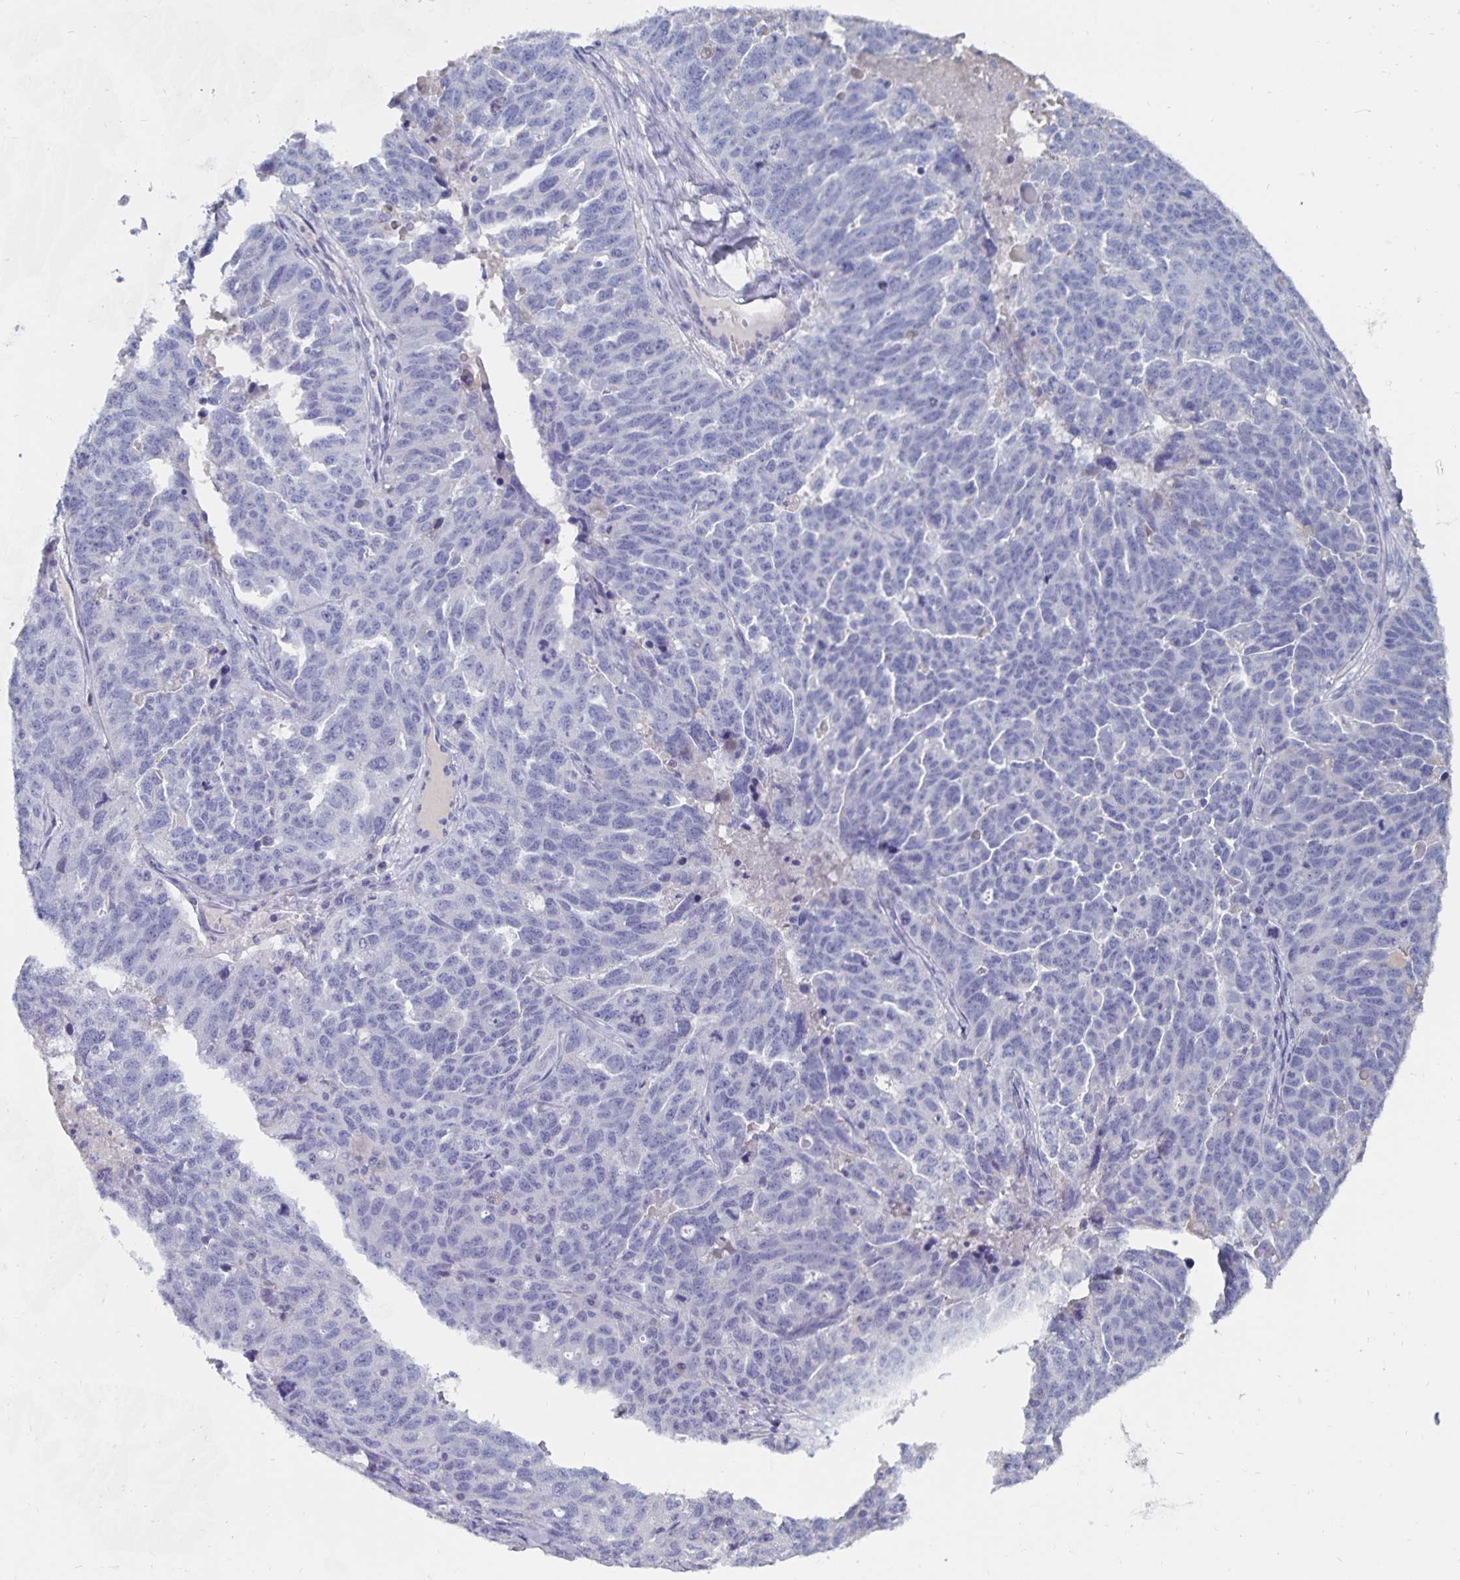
{"staining": {"intensity": "negative", "quantity": "none", "location": "none"}, "tissue": "ovarian cancer", "cell_type": "Tumor cells", "image_type": "cancer", "snomed": [{"axis": "morphology", "description": "Cystadenocarcinoma, serous, NOS"}, {"axis": "topography", "description": "Ovary"}], "caption": "Photomicrograph shows no significant protein staining in tumor cells of serous cystadenocarcinoma (ovarian). The staining was performed using DAB (3,3'-diaminobenzidine) to visualize the protein expression in brown, while the nuclei were stained in blue with hematoxylin (Magnification: 20x).", "gene": "CFAP69", "patient": {"sex": "female", "age": 71}}